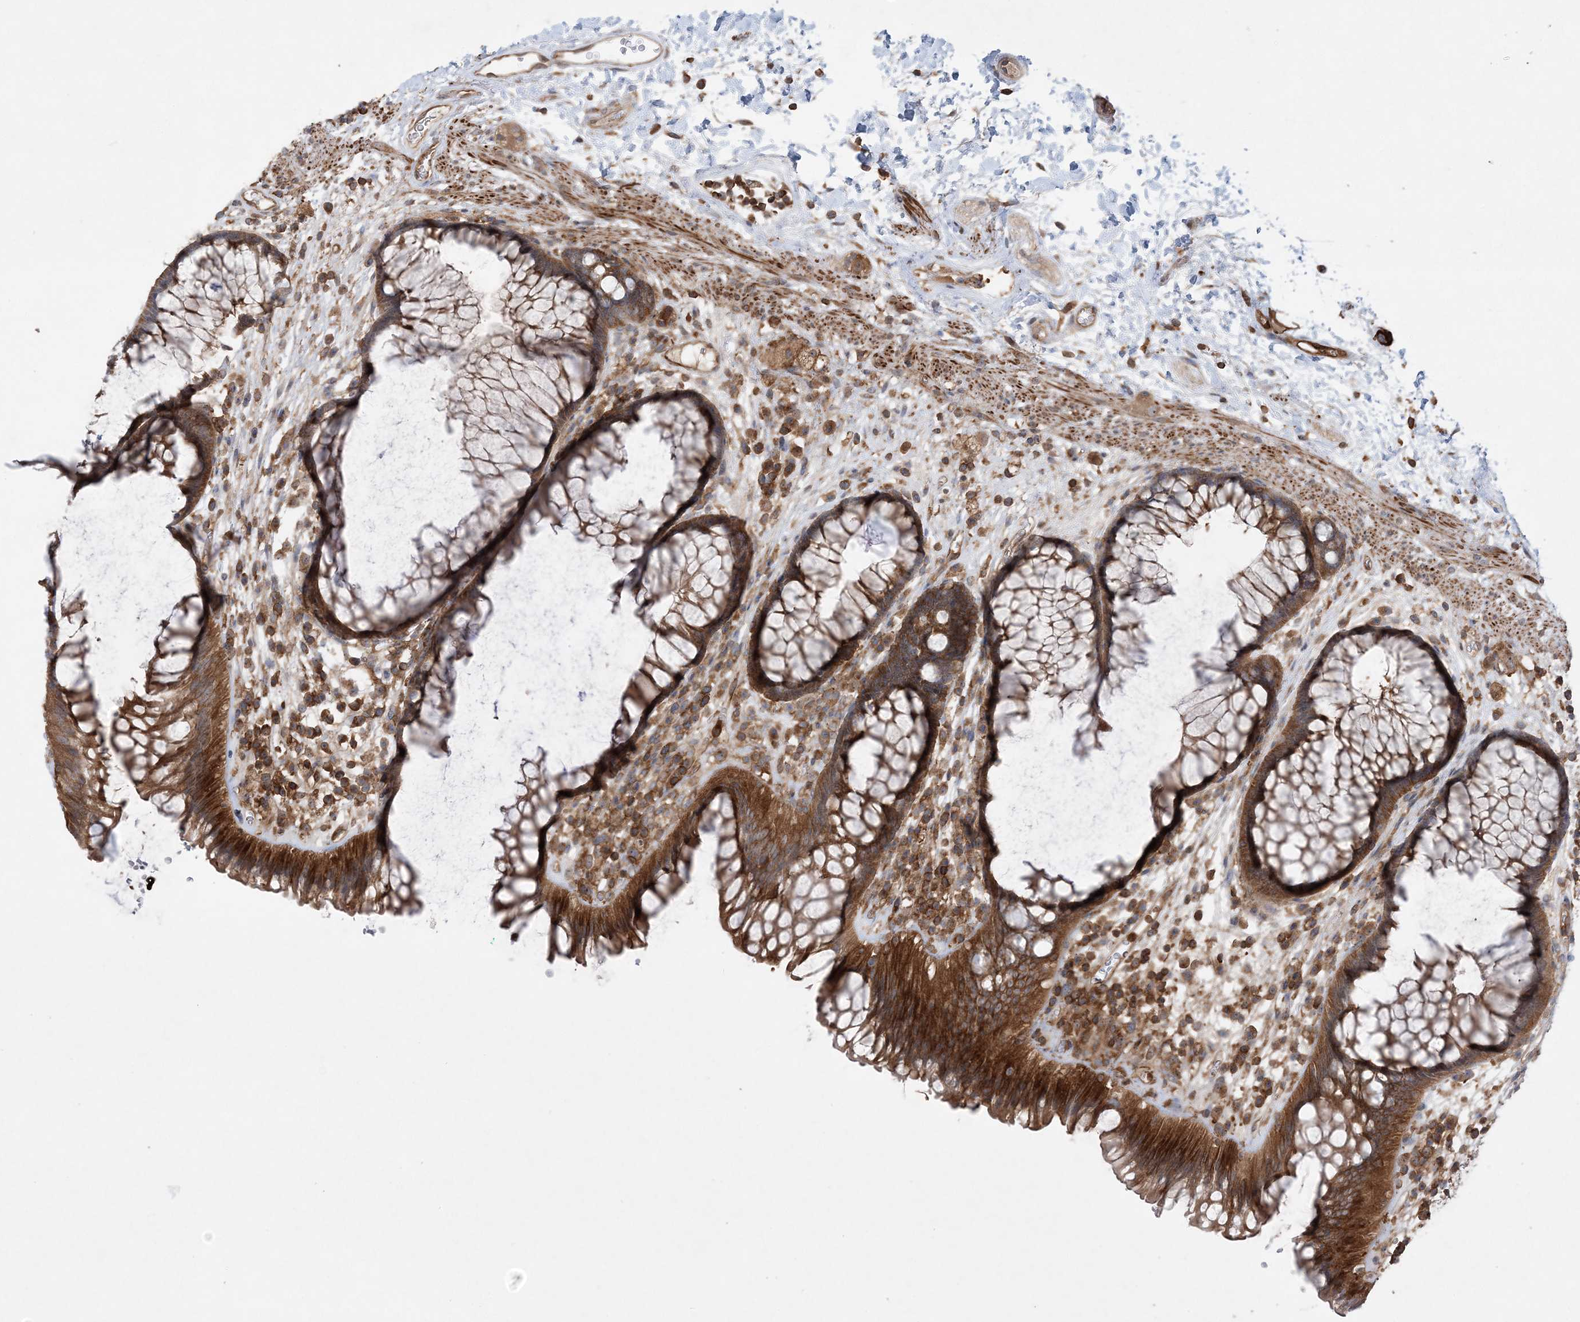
{"staining": {"intensity": "moderate", "quantity": ">75%", "location": "cytoplasmic/membranous"}, "tissue": "rectum", "cell_type": "Glandular cells", "image_type": "normal", "snomed": [{"axis": "morphology", "description": "Normal tissue, NOS"}, {"axis": "topography", "description": "Rectum"}], "caption": "Immunohistochemistry (IHC) photomicrograph of unremarkable rectum: rectum stained using IHC exhibits medium levels of moderate protein expression localized specifically in the cytoplasmic/membranous of glandular cells, appearing as a cytoplasmic/membranous brown color.", "gene": "ACAP2", "patient": {"sex": "male", "age": 51}}